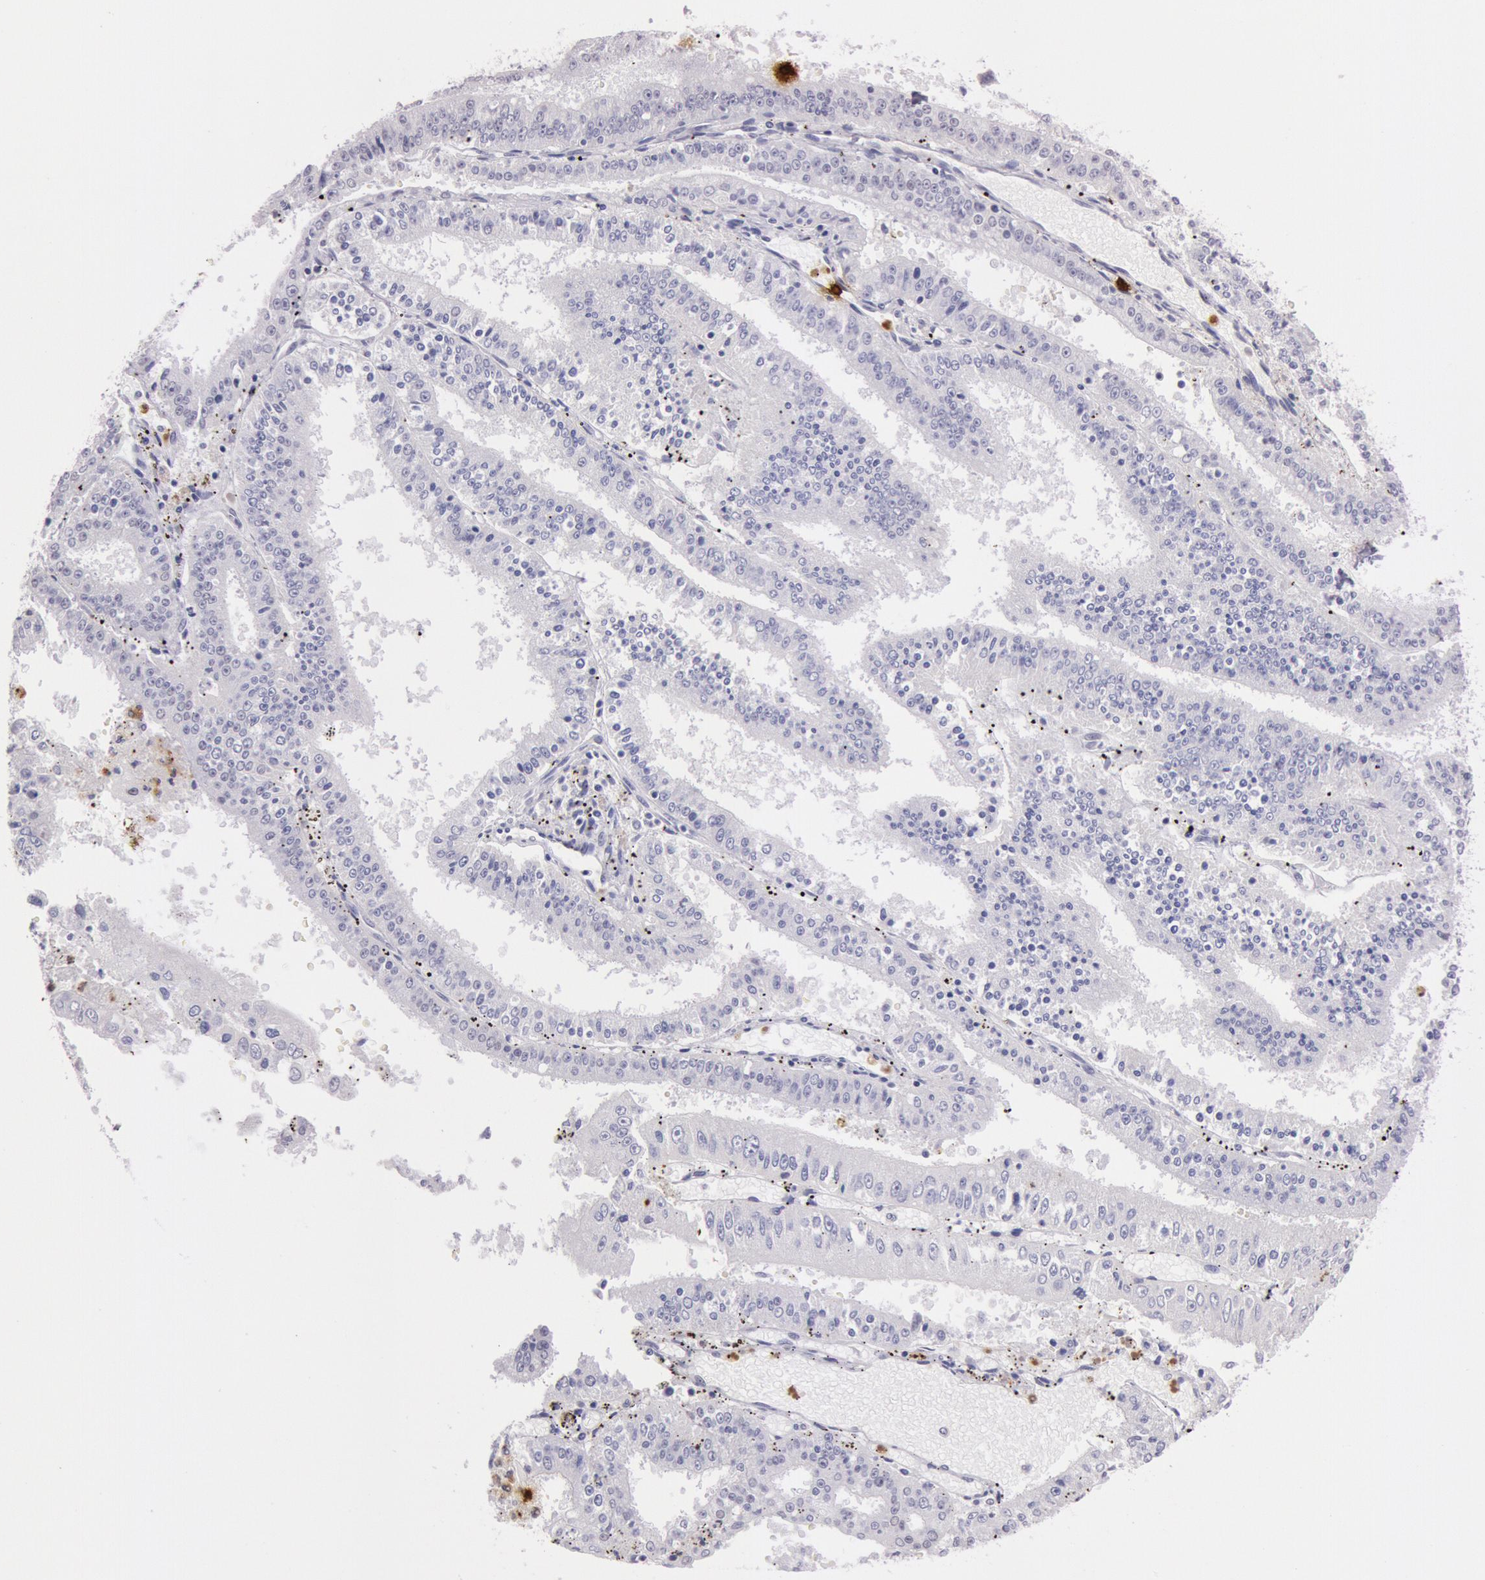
{"staining": {"intensity": "negative", "quantity": "none", "location": "none"}, "tissue": "endometrial cancer", "cell_type": "Tumor cells", "image_type": "cancer", "snomed": [{"axis": "morphology", "description": "Adenocarcinoma, NOS"}, {"axis": "topography", "description": "Endometrium"}], "caption": "Endometrial cancer (adenocarcinoma) stained for a protein using immunohistochemistry demonstrates no expression tumor cells.", "gene": "KDM6A", "patient": {"sex": "female", "age": 66}}